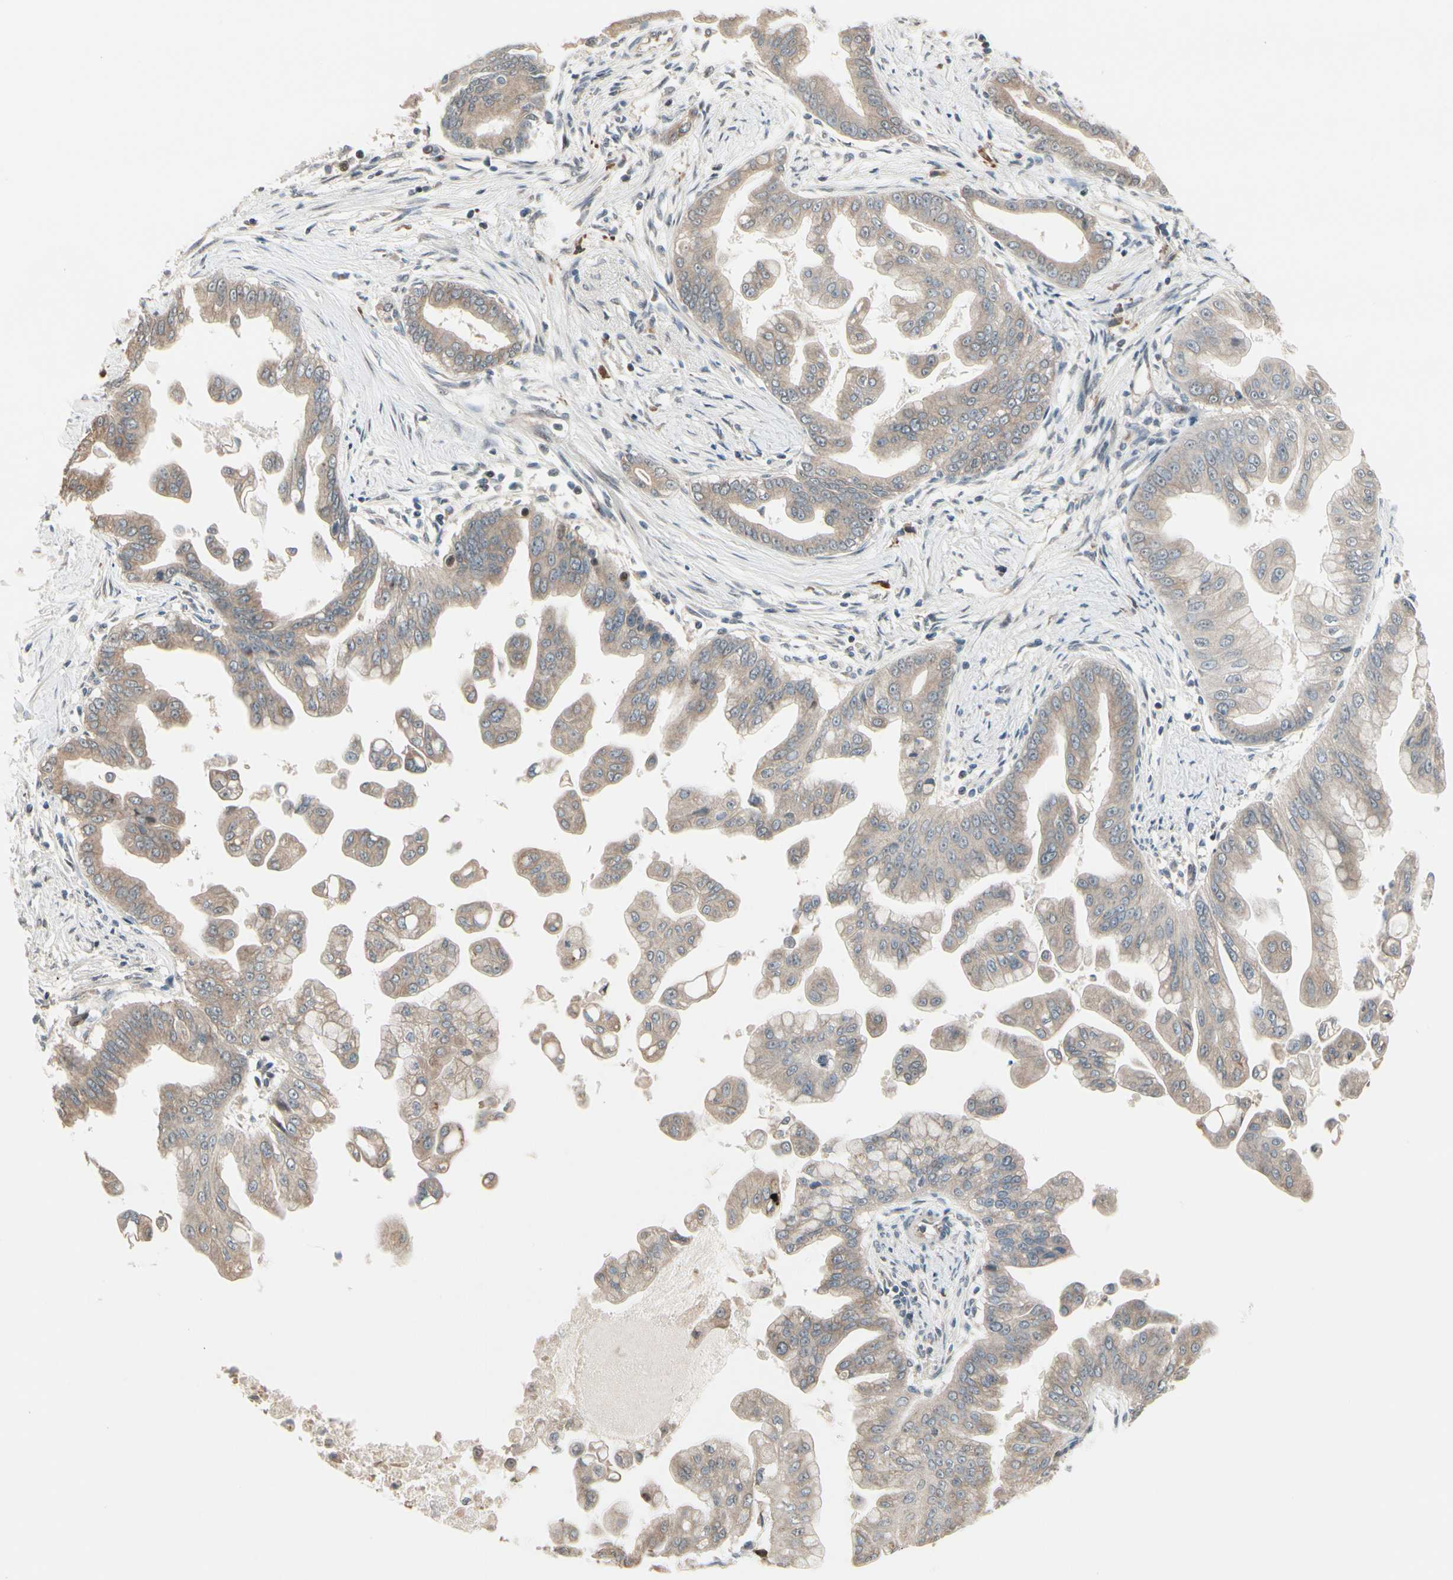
{"staining": {"intensity": "weak", "quantity": "25%-75%", "location": "cytoplasmic/membranous"}, "tissue": "pancreatic cancer", "cell_type": "Tumor cells", "image_type": "cancer", "snomed": [{"axis": "morphology", "description": "Adenocarcinoma, NOS"}, {"axis": "topography", "description": "Pancreas"}], "caption": "Weak cytoplasmic/membranous protein staining is appreciated in about 25%-75% of tumor cells in pancreatic cancer (adenocarcinoma).", "gene": "SNX29", "patient": {"sex": "female", "age": 75}}